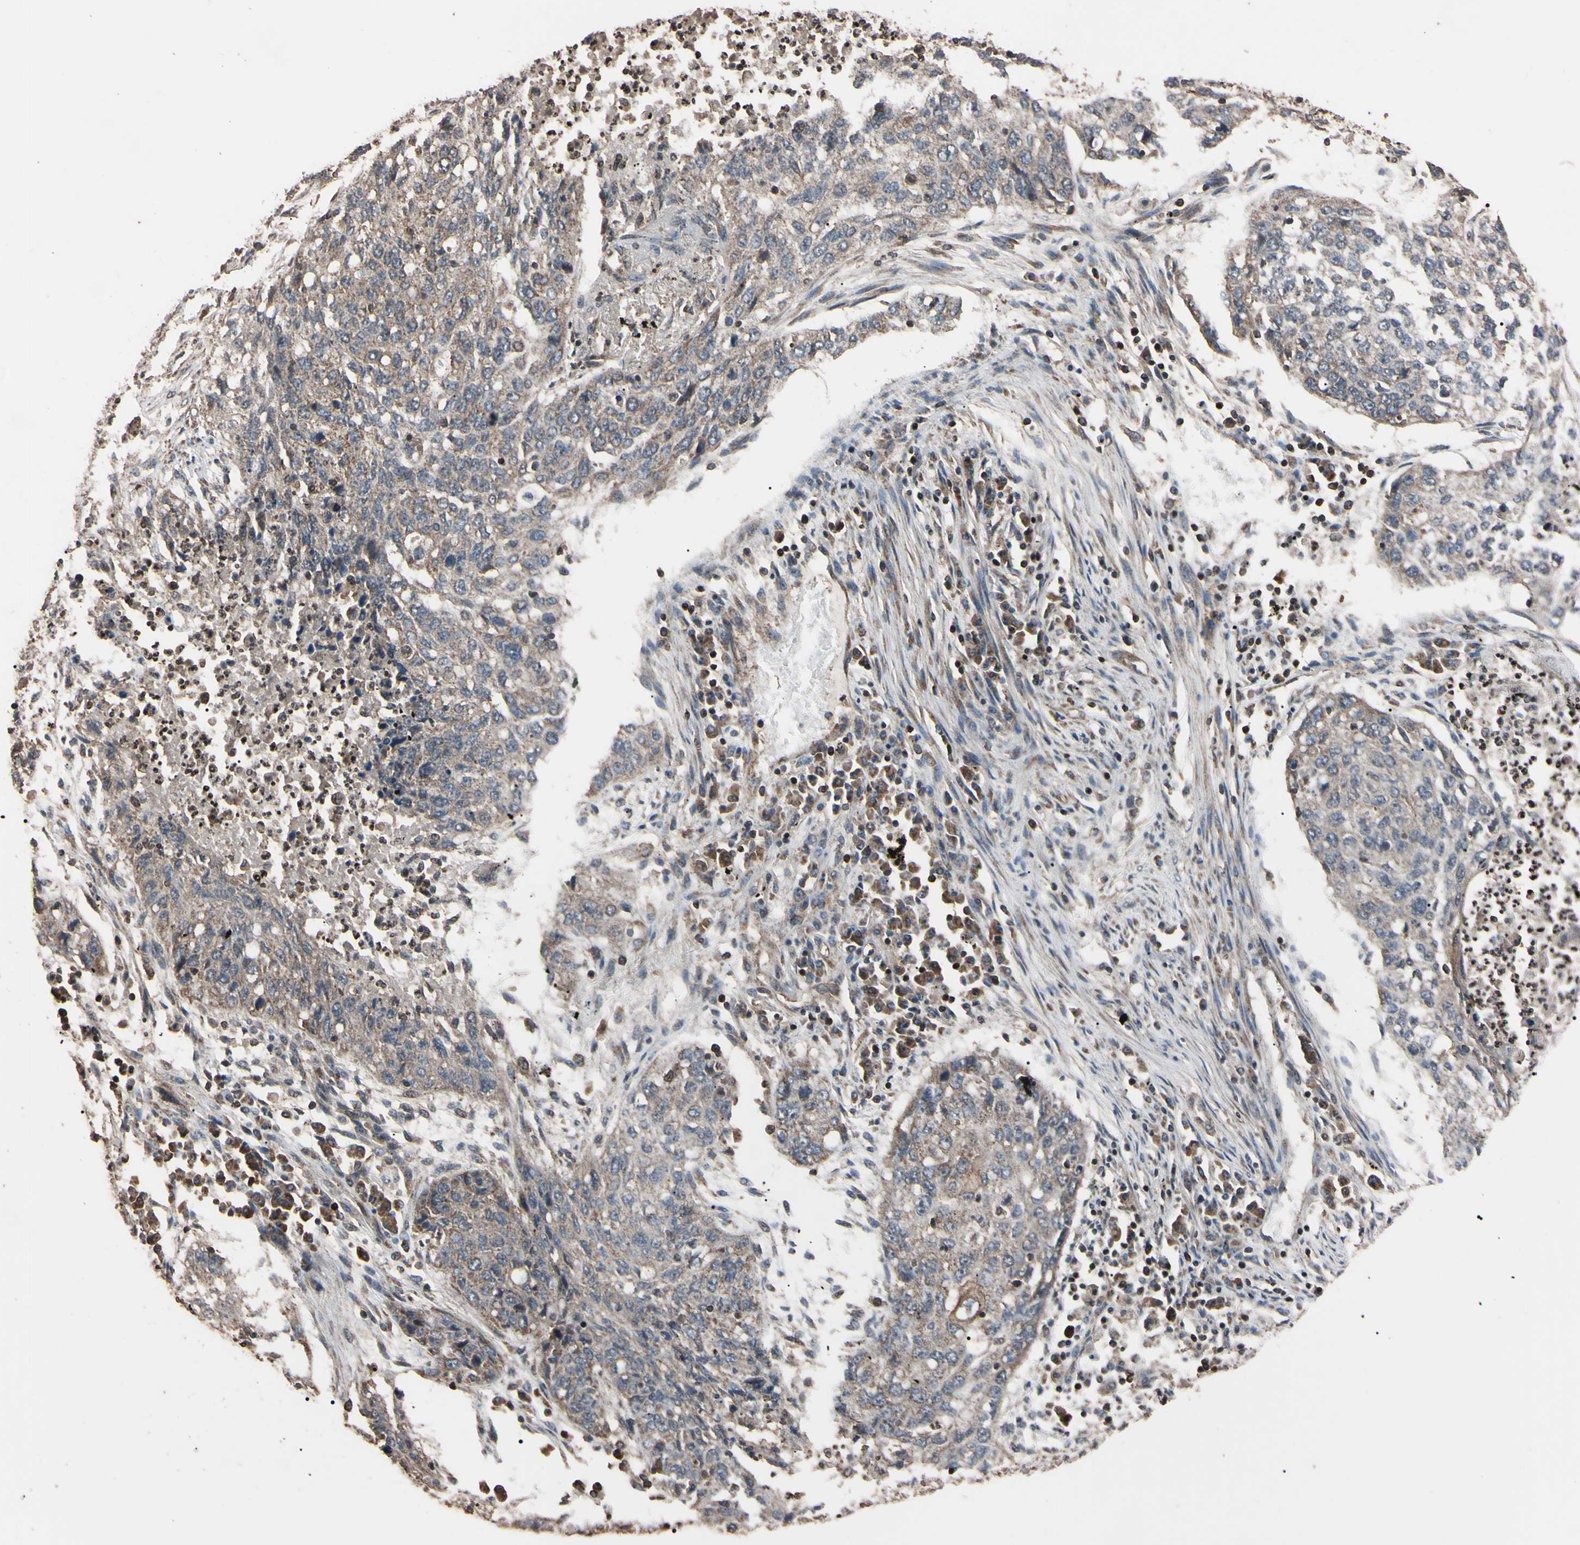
{"staining": {"intensity": "weak", "quantity": ">75%", "location": "cytoplasmic/membranous"}, "tissue": "lung cancer", "cell_type": "Tumor cells", "image_type": "cancer", "snomed": [{"axis": "morphology", "description": "Squamous cell carcinoma, NOS"}, {"axis": "topography", "description": "Lung"}], "caption": "Lung cancer was stained to show a protein in brown. There is low levels of weak cytoplasmic/membranous positivity in about >75% of tumor cells.", "gene": "TNFRSF1A", "patient": {"sex": "female", "age": 63}}